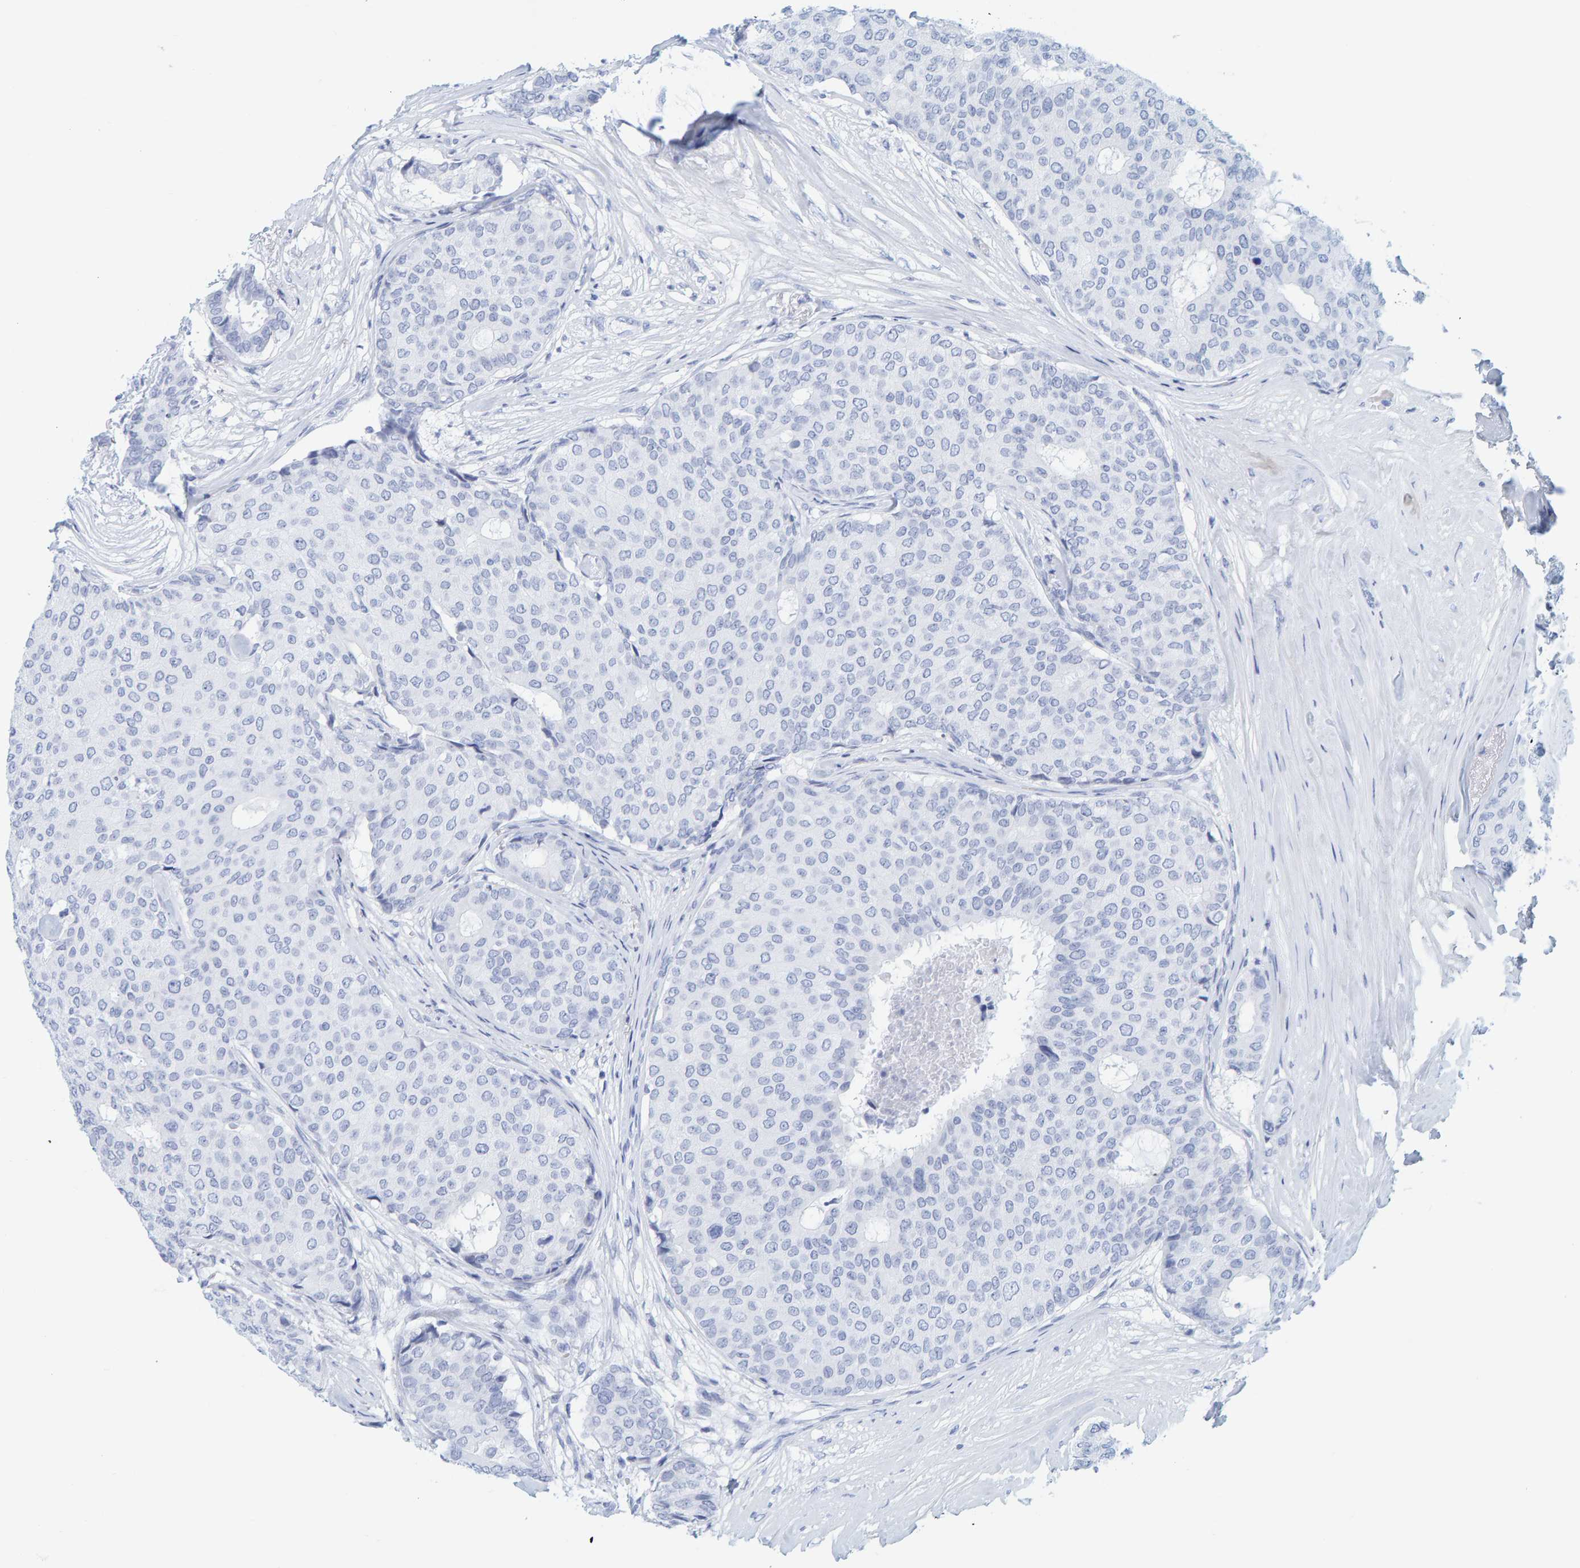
{"staining": {"intensity": "negative", "quantity": "none", "location": "none"}, "tissue": "breast cancer", "cell_type": "Tumor cells", "image_type": "cancer", "snomed": [{"axis": "morphology", "description": "Duct carcinoma"}, {"axis": "topography", "description": "Breast"}], "caption": "This is an immunohistochemistry micrograph of breast intraductal carcinoma. There is no positivity in tumor cells.", "gene": "SFTPC", "patient": {"sex": "female", "age": 75}}